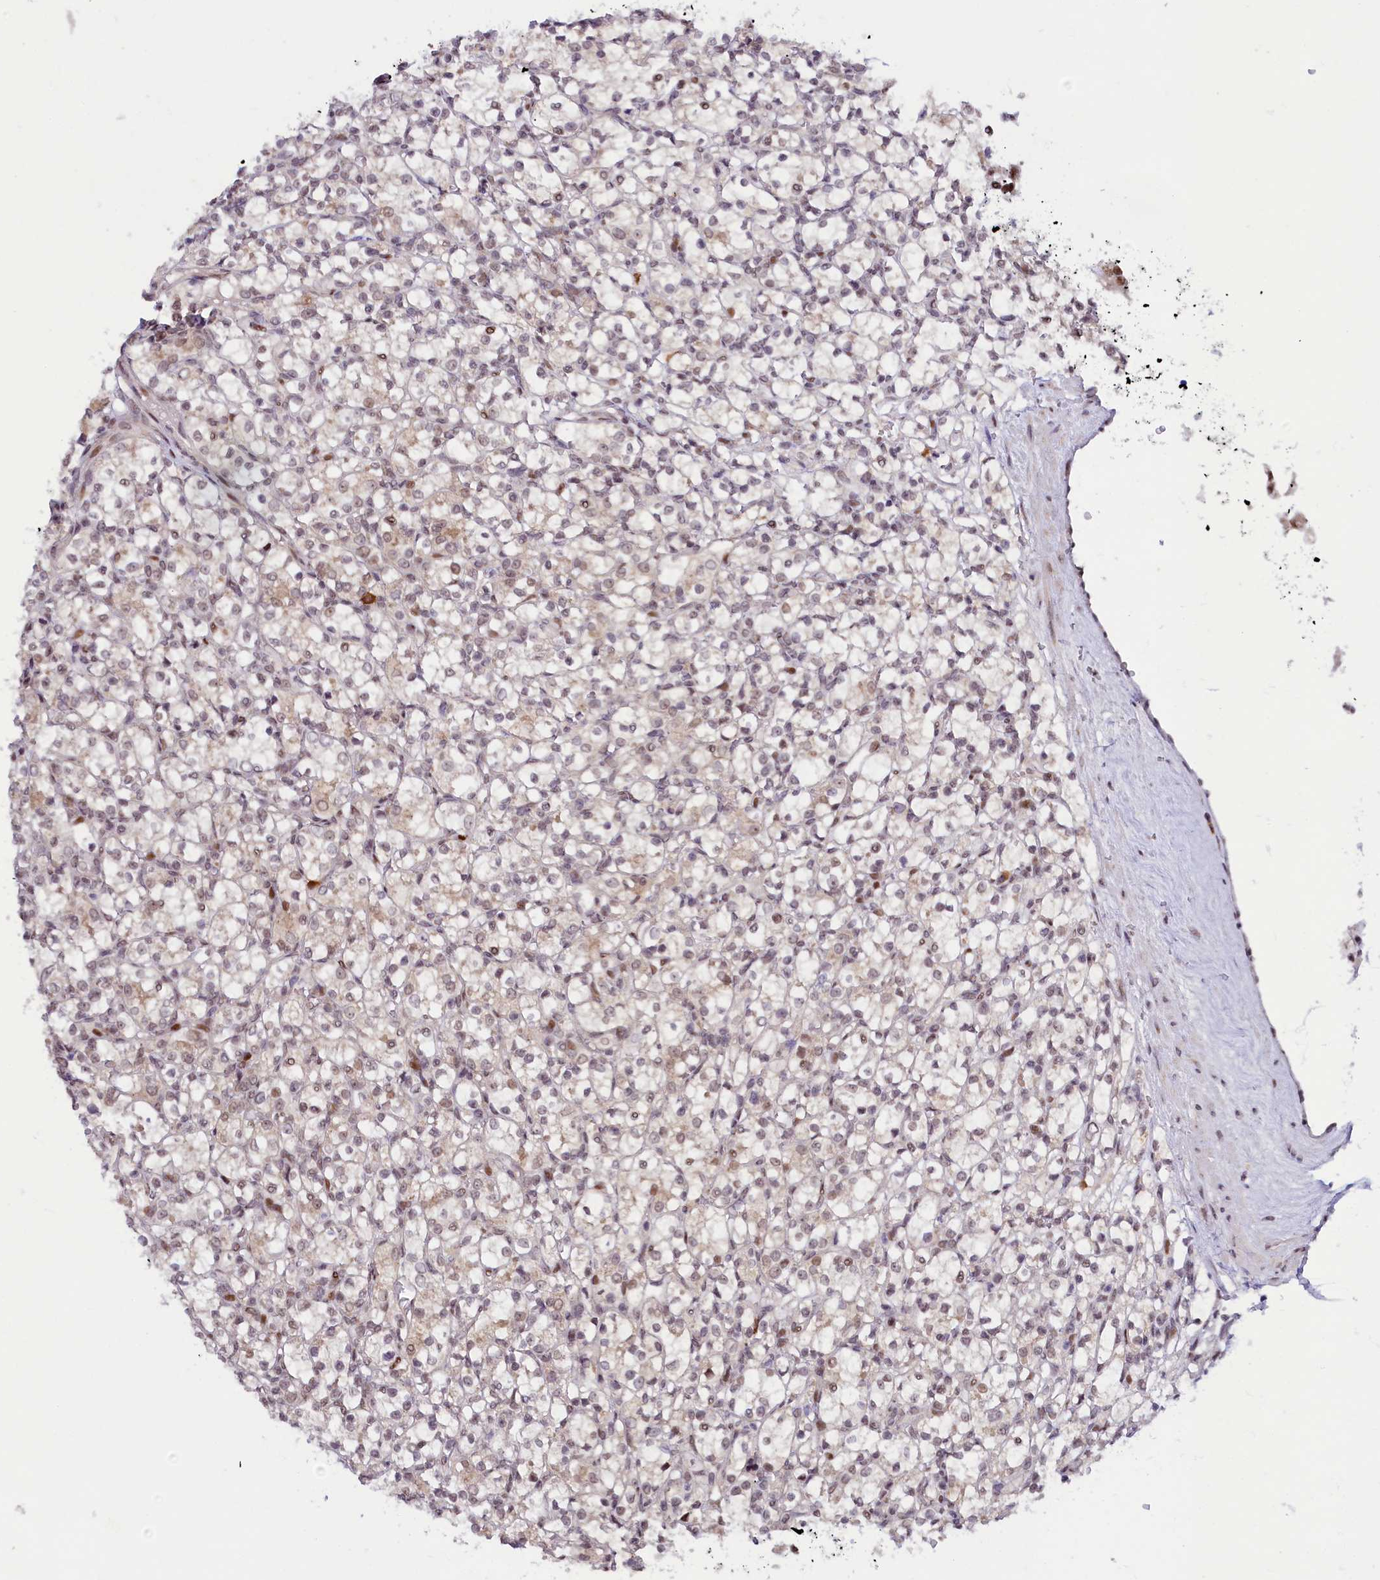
{"staining": {"intensity": "negative", "quantity": "none", "location": "none"}, "tissue": "renal cancer", "cell_type": "Tumor cells", "image_type": "cancer", "snomed": [{"axis": "morphology", "description": "Adenocarcinoma, NOS"}, {"axis": "topography", "description": "Kidney"}], "caption": "DAB immunohistochemical staining of renal adenocarcinoma demonstrates no significant expression in tumor cells.", "gene": "ANKS3", "patient": {"sex": "female", "age": 69}}